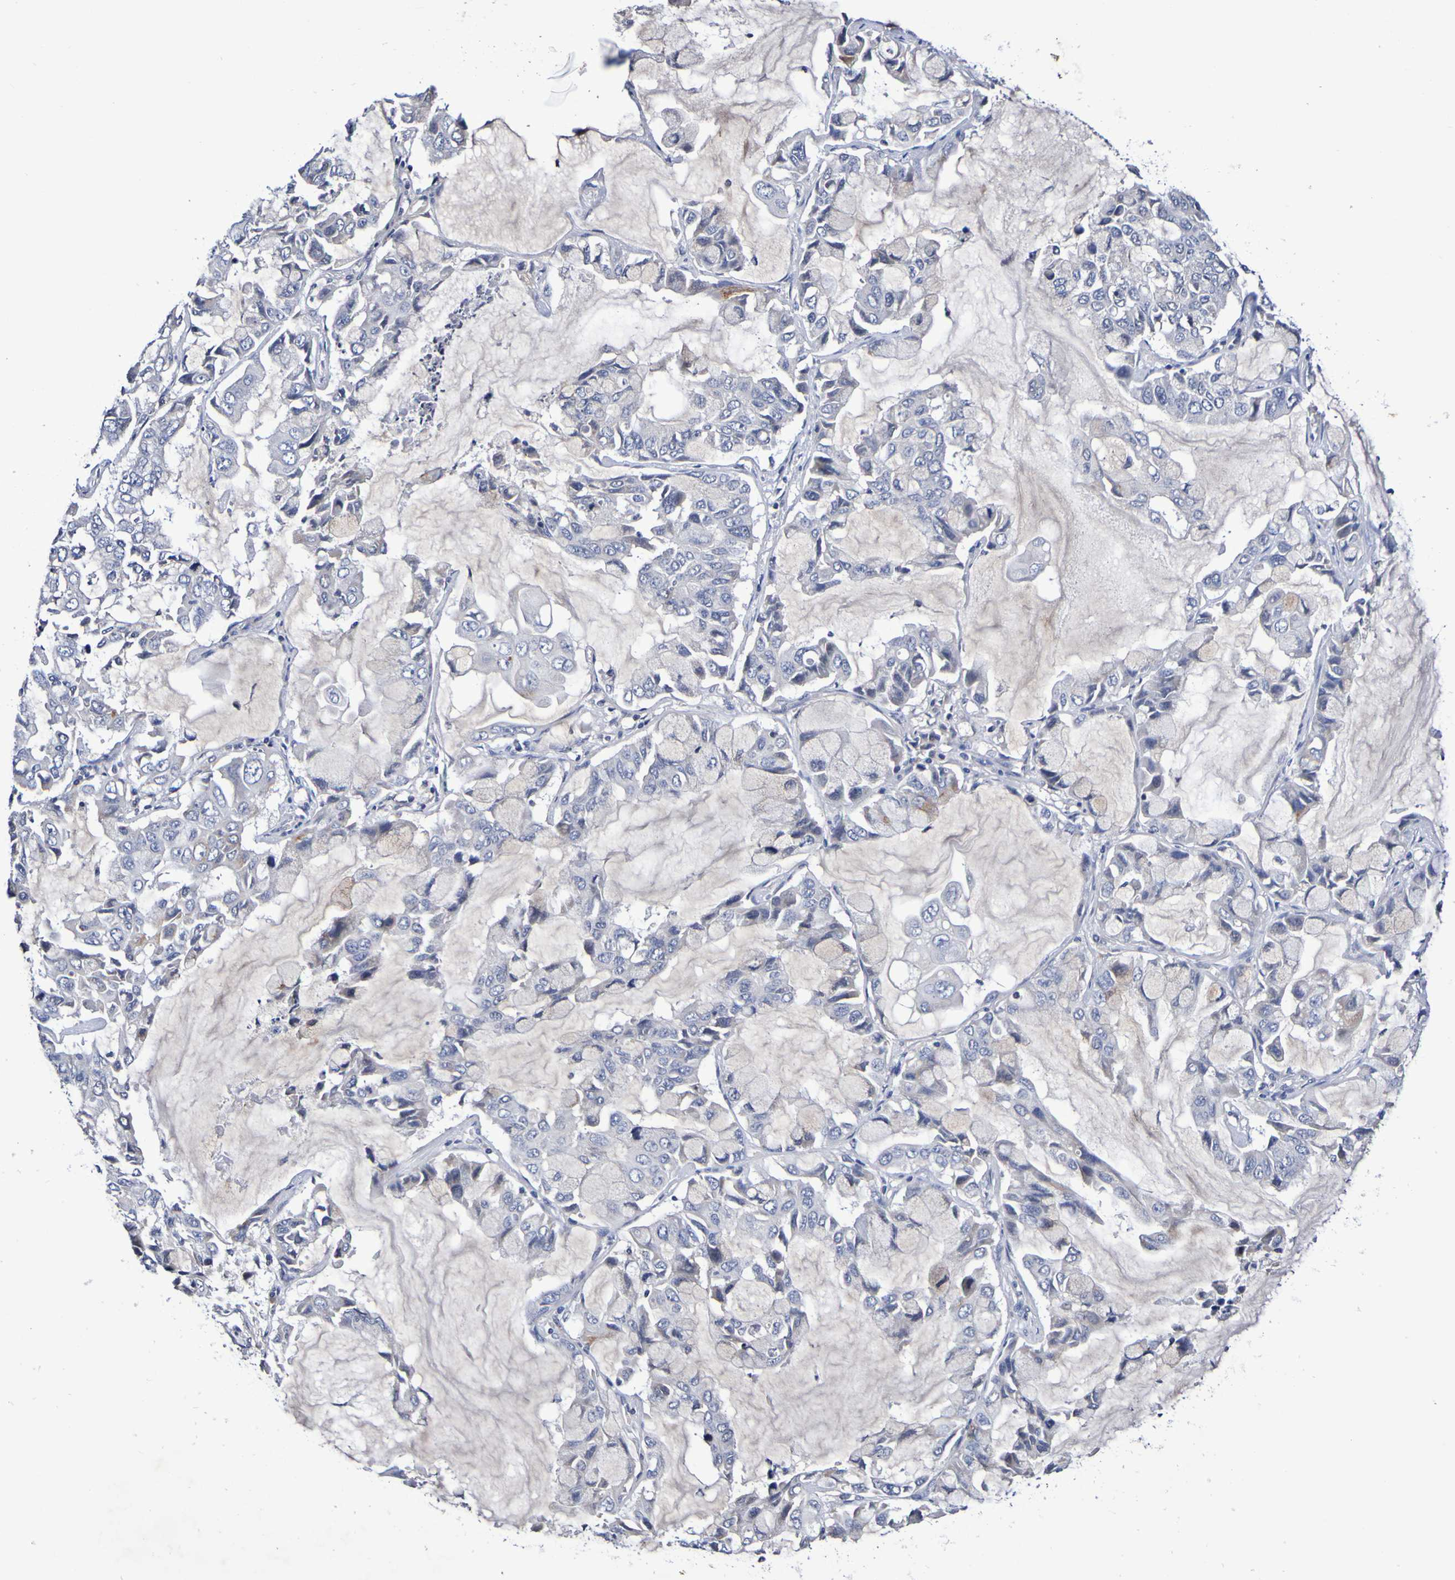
{"staining": {"intensity": "negative", "quantity": "none", "location": "none"}, "tissue": "lung cancer", "cell_type": "Tumor cells", "image_type": "cancer", "snomed": [{"axis": "morphology", "description": "Adenocarcinoma, NOS"}, {"axis": "topography", "description": "Lung"}], "caption": "IHC histopathology image of neoplastic tissue: human lung cancer stained with DAB (3,3'-diaminobenzidine) reveals no significant protein staining in tumor cells.", "gene": "PTP4A2", "patient": {"sex": "male", "age": 64}}